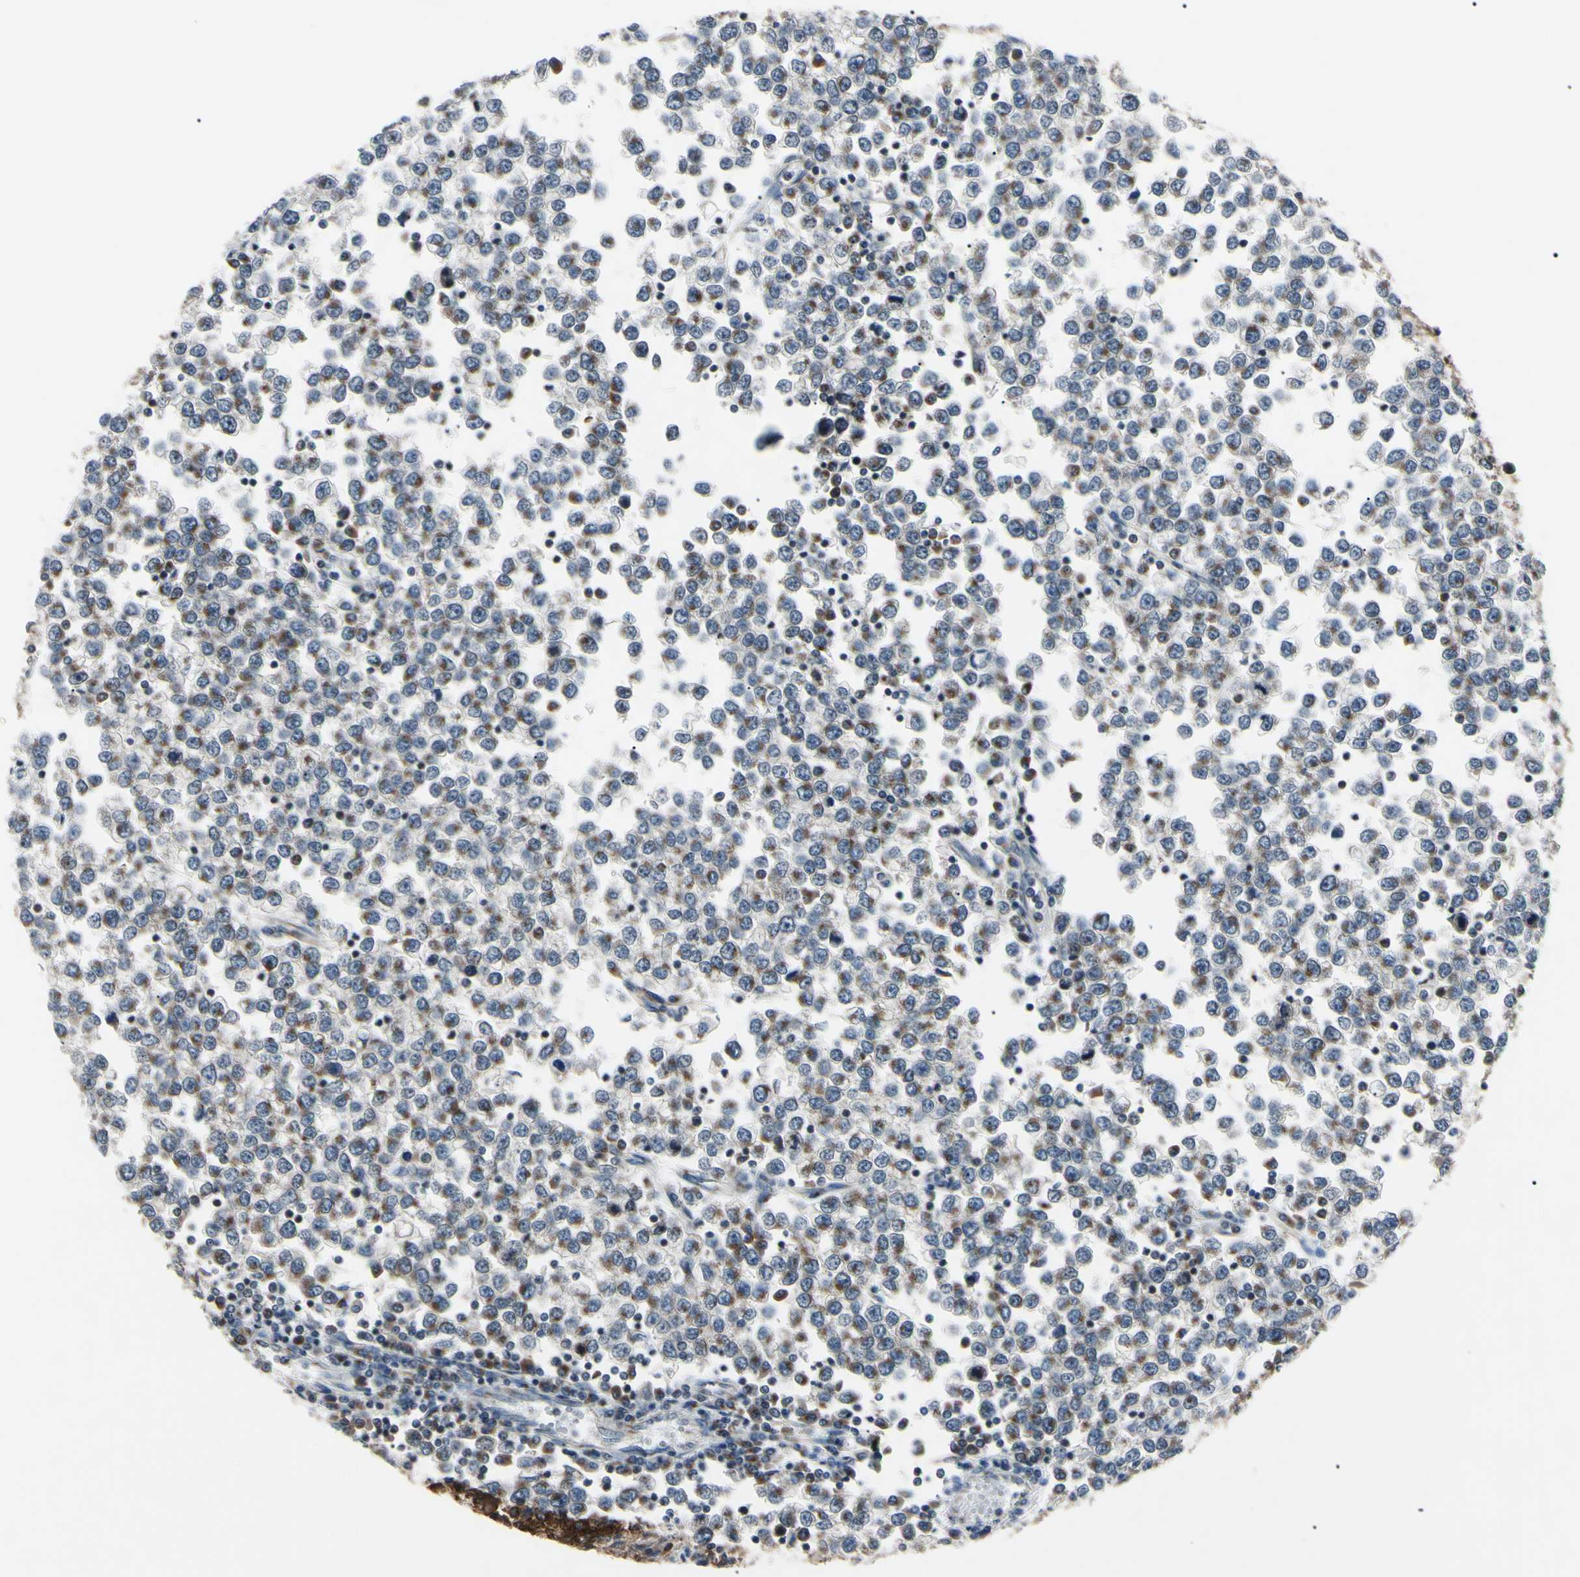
{"staining": {"intensity": "negative", "quantity": "none", "location": "none"}, "tissue": "testis cancer", "cell_type": "Tumor cells", "image_type": "cancer", "snomed": [{"axis": "morphology", "description": "Seminoma, NOS"}, {"axis": "topography", "description": "Testis"}], "caption": "Histopathology image shows no protein expression in tumor cells of testis seminoma tissue. The staining was performed using DAB to visualize the protein expression in brown, while the nuclei were stained in blue with hematoxylin (Magnification: 20x).", "gene": "MAPRE1", "patient": {"sex": "male", "age": 65}}